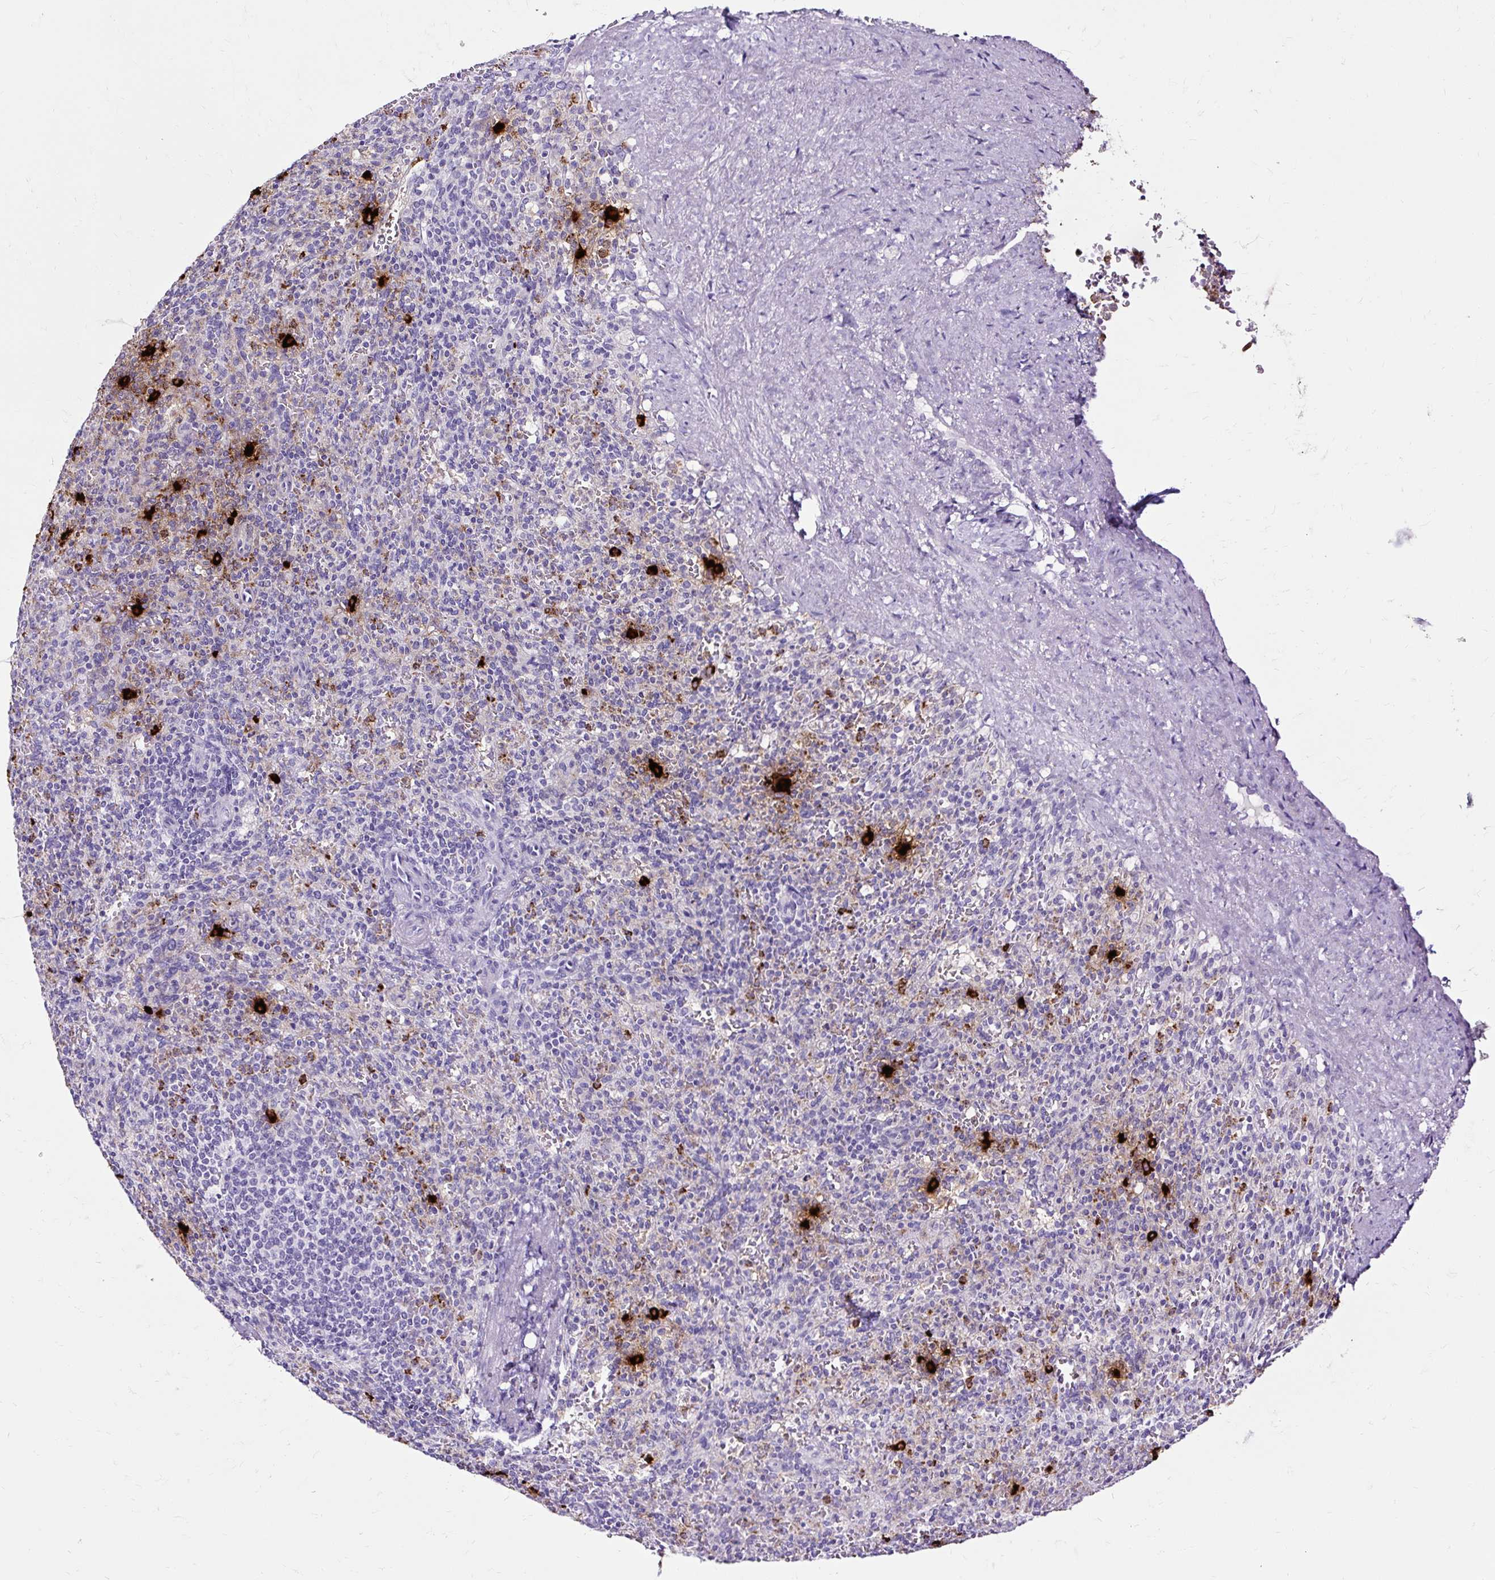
{"staining": {"intensity": "strong", "quantity": "<25%", "location": "cytoplasmic/membranous"}, "tissue": "spleen", "cell_type": "Cells in red pulp", "image_type": "normal", "snomed": [{"axis": "morphology", "description": "Normal tissue, NOS"}, {"axis": "topography", "description": "Spleen"}], "caption": "Protein staining of normal spleen reveals strong cytoplasmic/membranous positivity in about <25% of cells in red pulp.", "gene": "SLC7A8", "patient": {"sex": "female", "age": 74}}